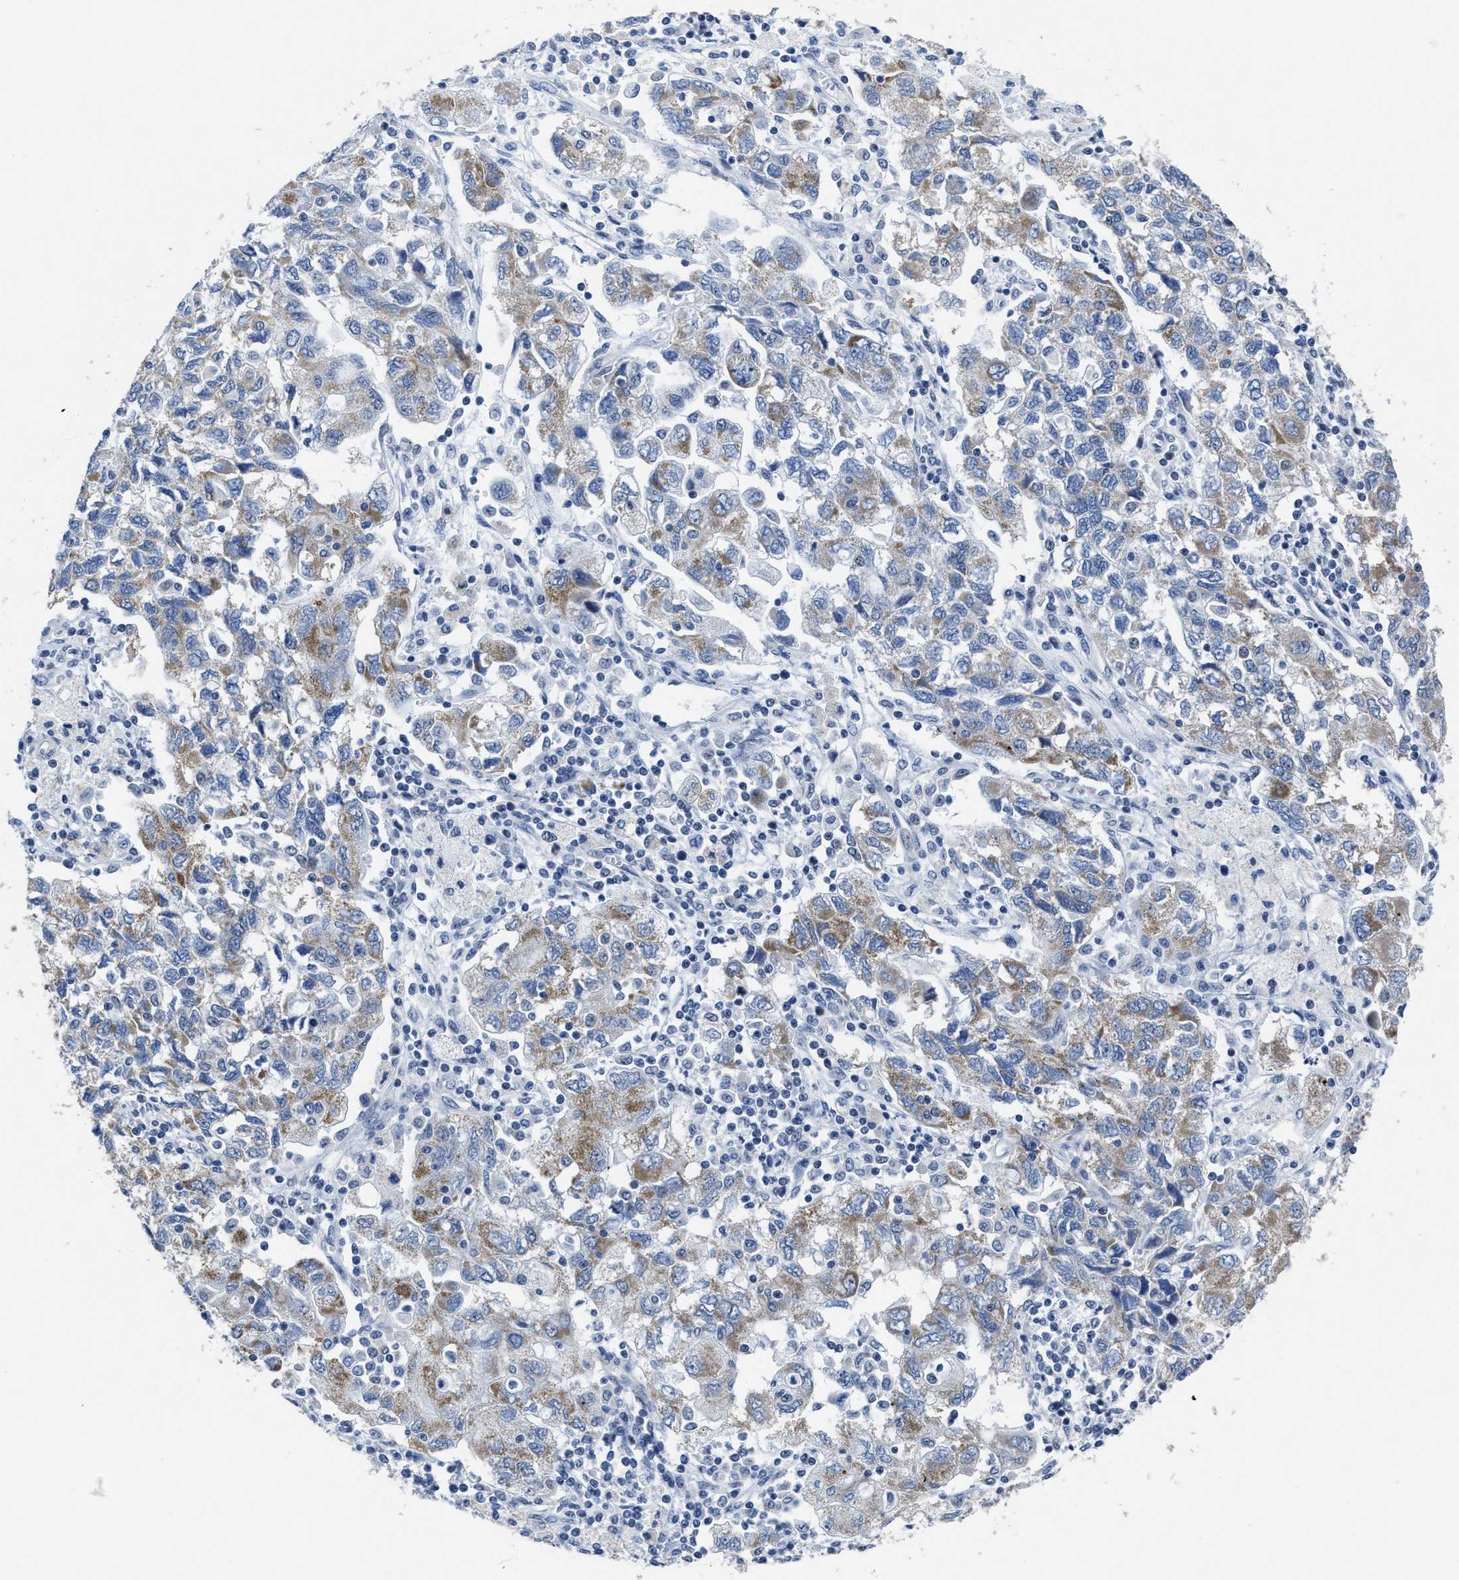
{"staining": {"intensity": "moderate", "quantity": "25%-75%", "location": "cytoplasmic/membranous"}, "tissue": "ovarian cancer", "cell_type": "Tumor cells", "image_type": "cancer", "snomed": [{"axis": "morphology", "description": "Carcinoma, NOS"}, {"axis": "morphology", "description": "Cystadenocarcinoma, serous, NOS"}, {"axis": "topography", "description": "Ovary"}], "caption": "Human ovarian cancer stained for a protein (brown) displays moderate cytoplasmic/membranous positive positivity in about 25%-75% of tumor cells.", "gene": "ID3", "patient": {"sex": "female", "age": 69}}